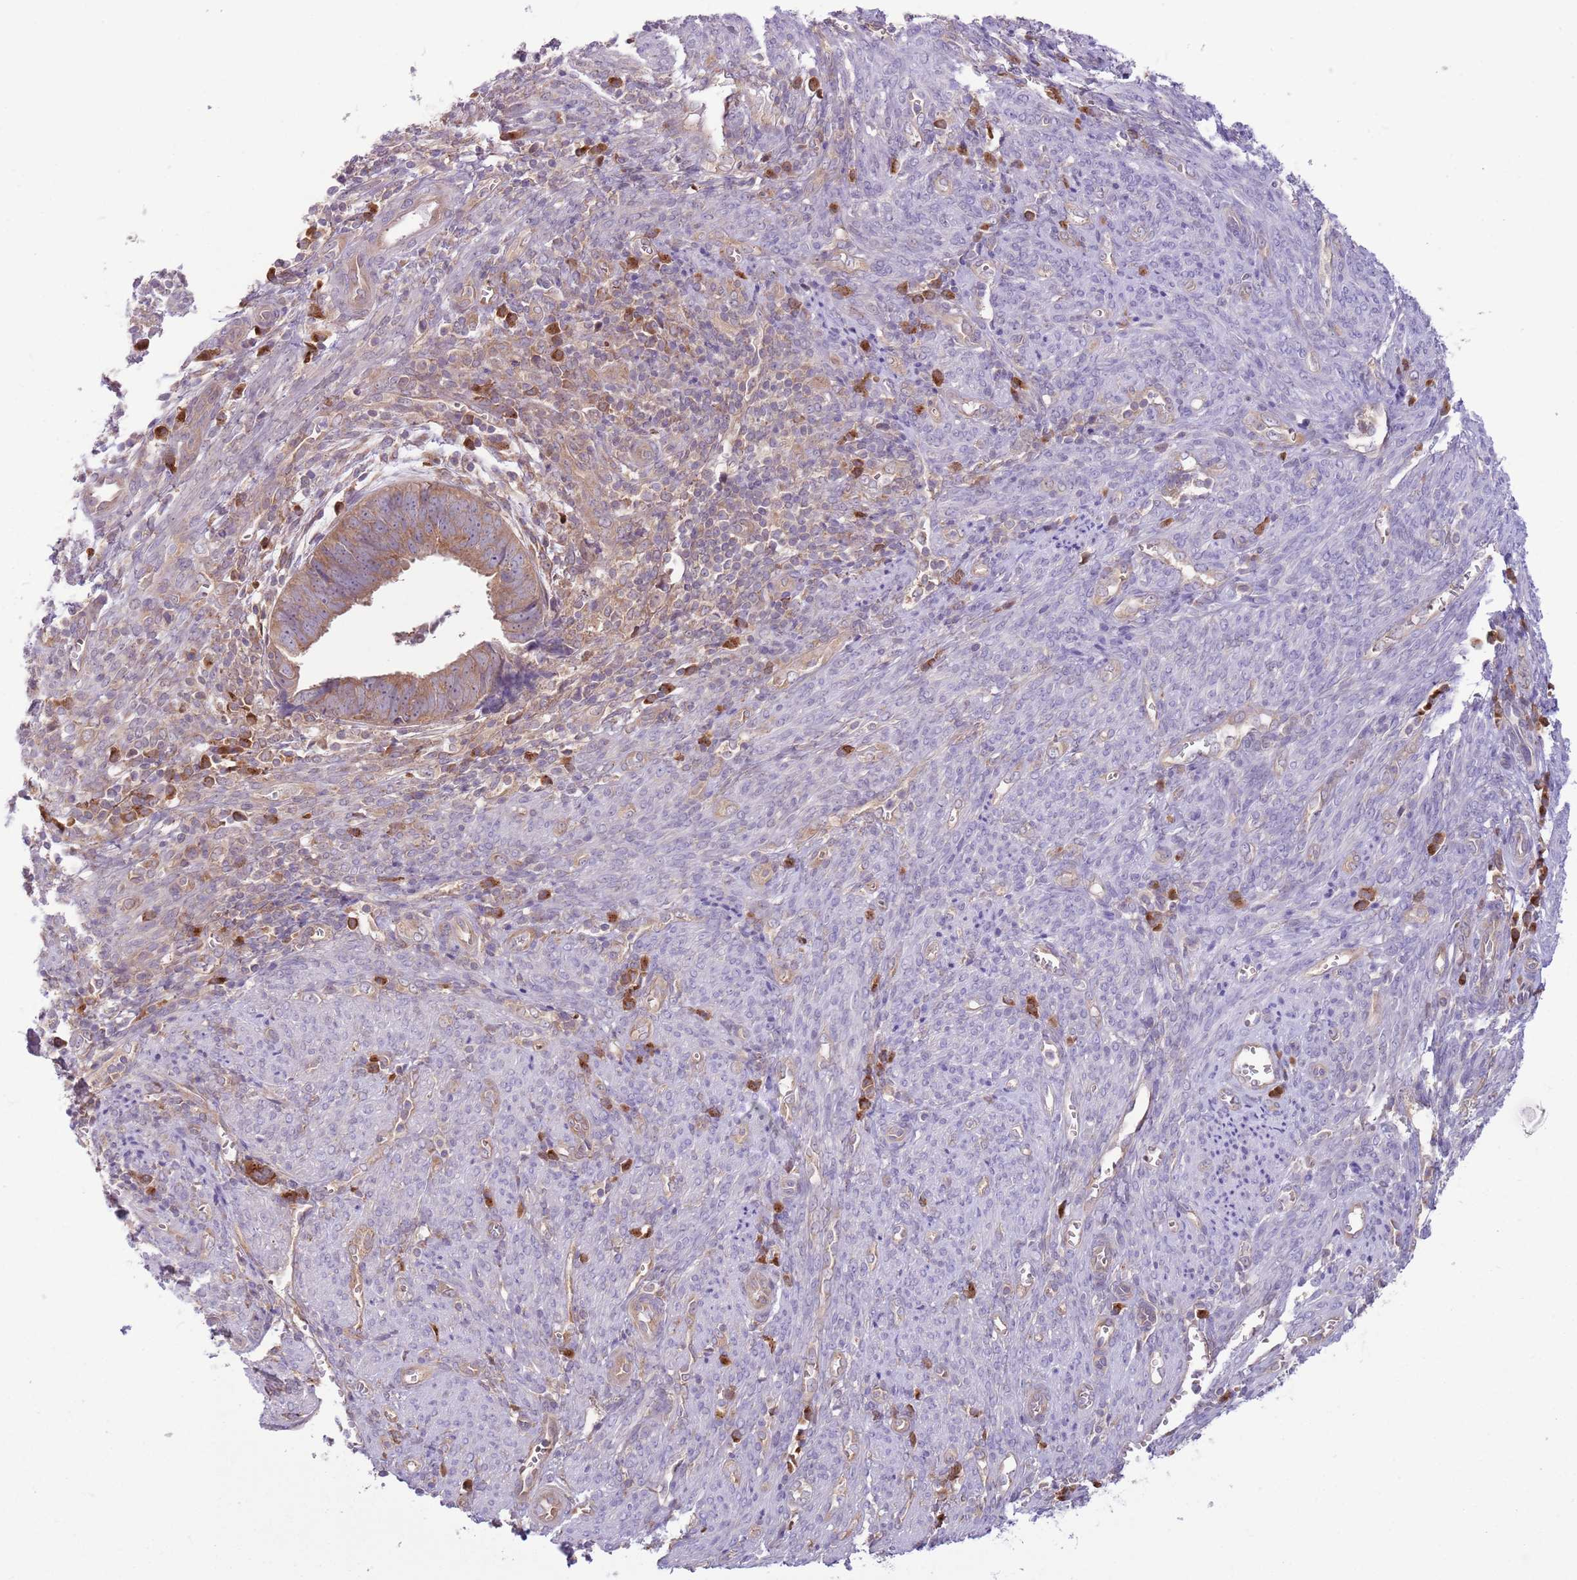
{"staining": {"intensity": "moderate", "quantity": ">75%", "location": "cytoplasmic/membranous"}, "tissue": "endometrial cancer", "cell_type": "Tumor cells", "image_type": "cancer", "snomed": [{"axis": "morphology", "description": "Adenocarcinoma, NOS"}, {"axis": "topography", "description": "Endometrium"}], "caption": "Immunohistochemistry image of neoplastic tissue: human endometrial cancer (adenocarcinoma) stained using immunohistochemistry (IHC) reveals medium levels of moderate protein expression localized specifically in the cytoplasmic/membranous of tumor cells, appearing as a cytoplasmic/membranous brown color.", "gene": "COPE", "patient": {"sex": "female", "age": 75}}